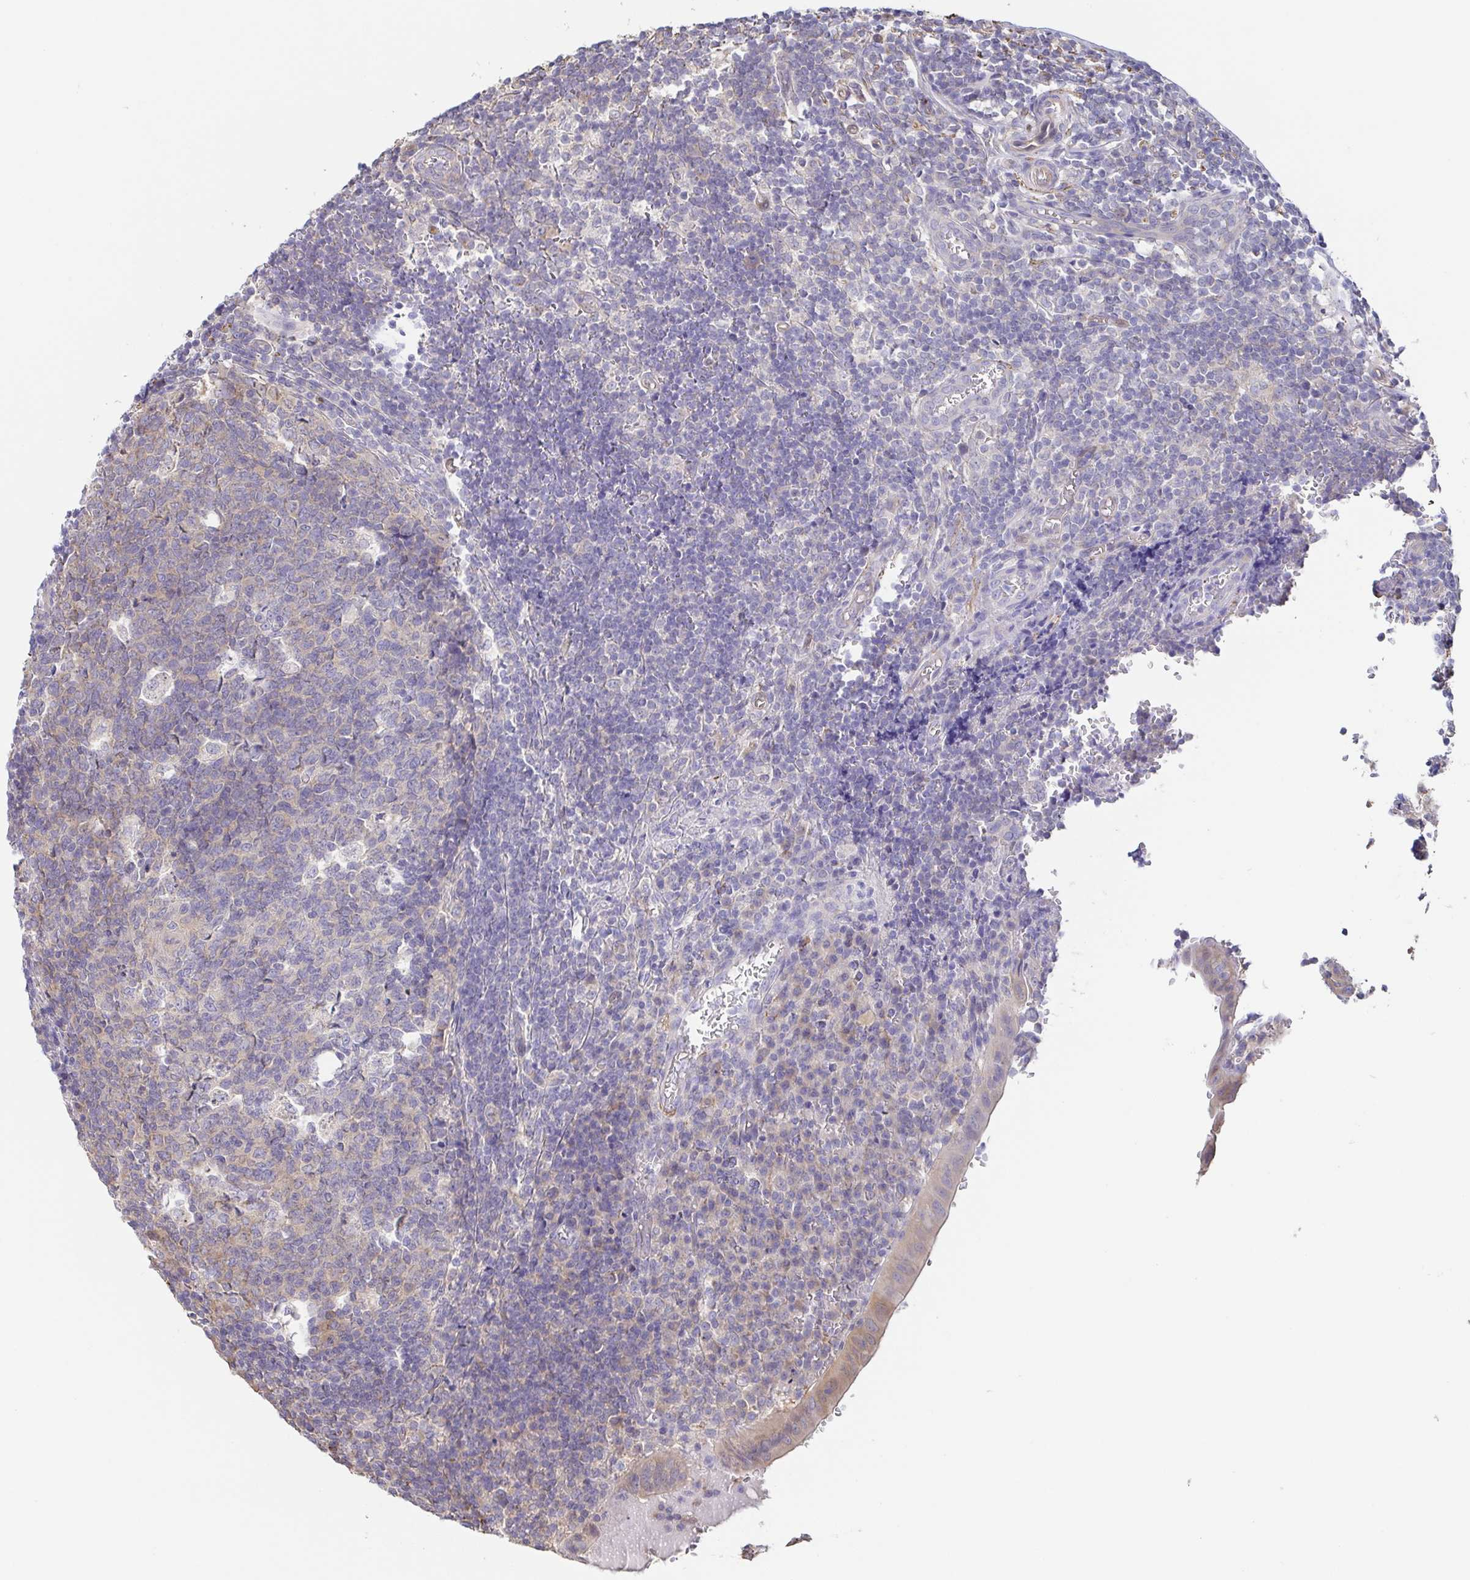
{"staining": {"intensity": "weak", "quantity": "25%-75%", "location": "cytoplasmic/membranous"}, "tissue": "appendix", "cell_type": "Glandular cells", "image_type": "normal", "snomed": [{"axis": "morphology", "description": "Normal tissue, NOS"}, {"axis": "topography", "description": "Appendix"}], "caption": "The image demonstrates immunohistochemical staining of unremarkable appendix. There is weak cytoplasmic/membranous staining is present in about 25%-75% of glandular cells.", "gene": "EIF3D", "patient": {"sex": "male", "age": 18}}